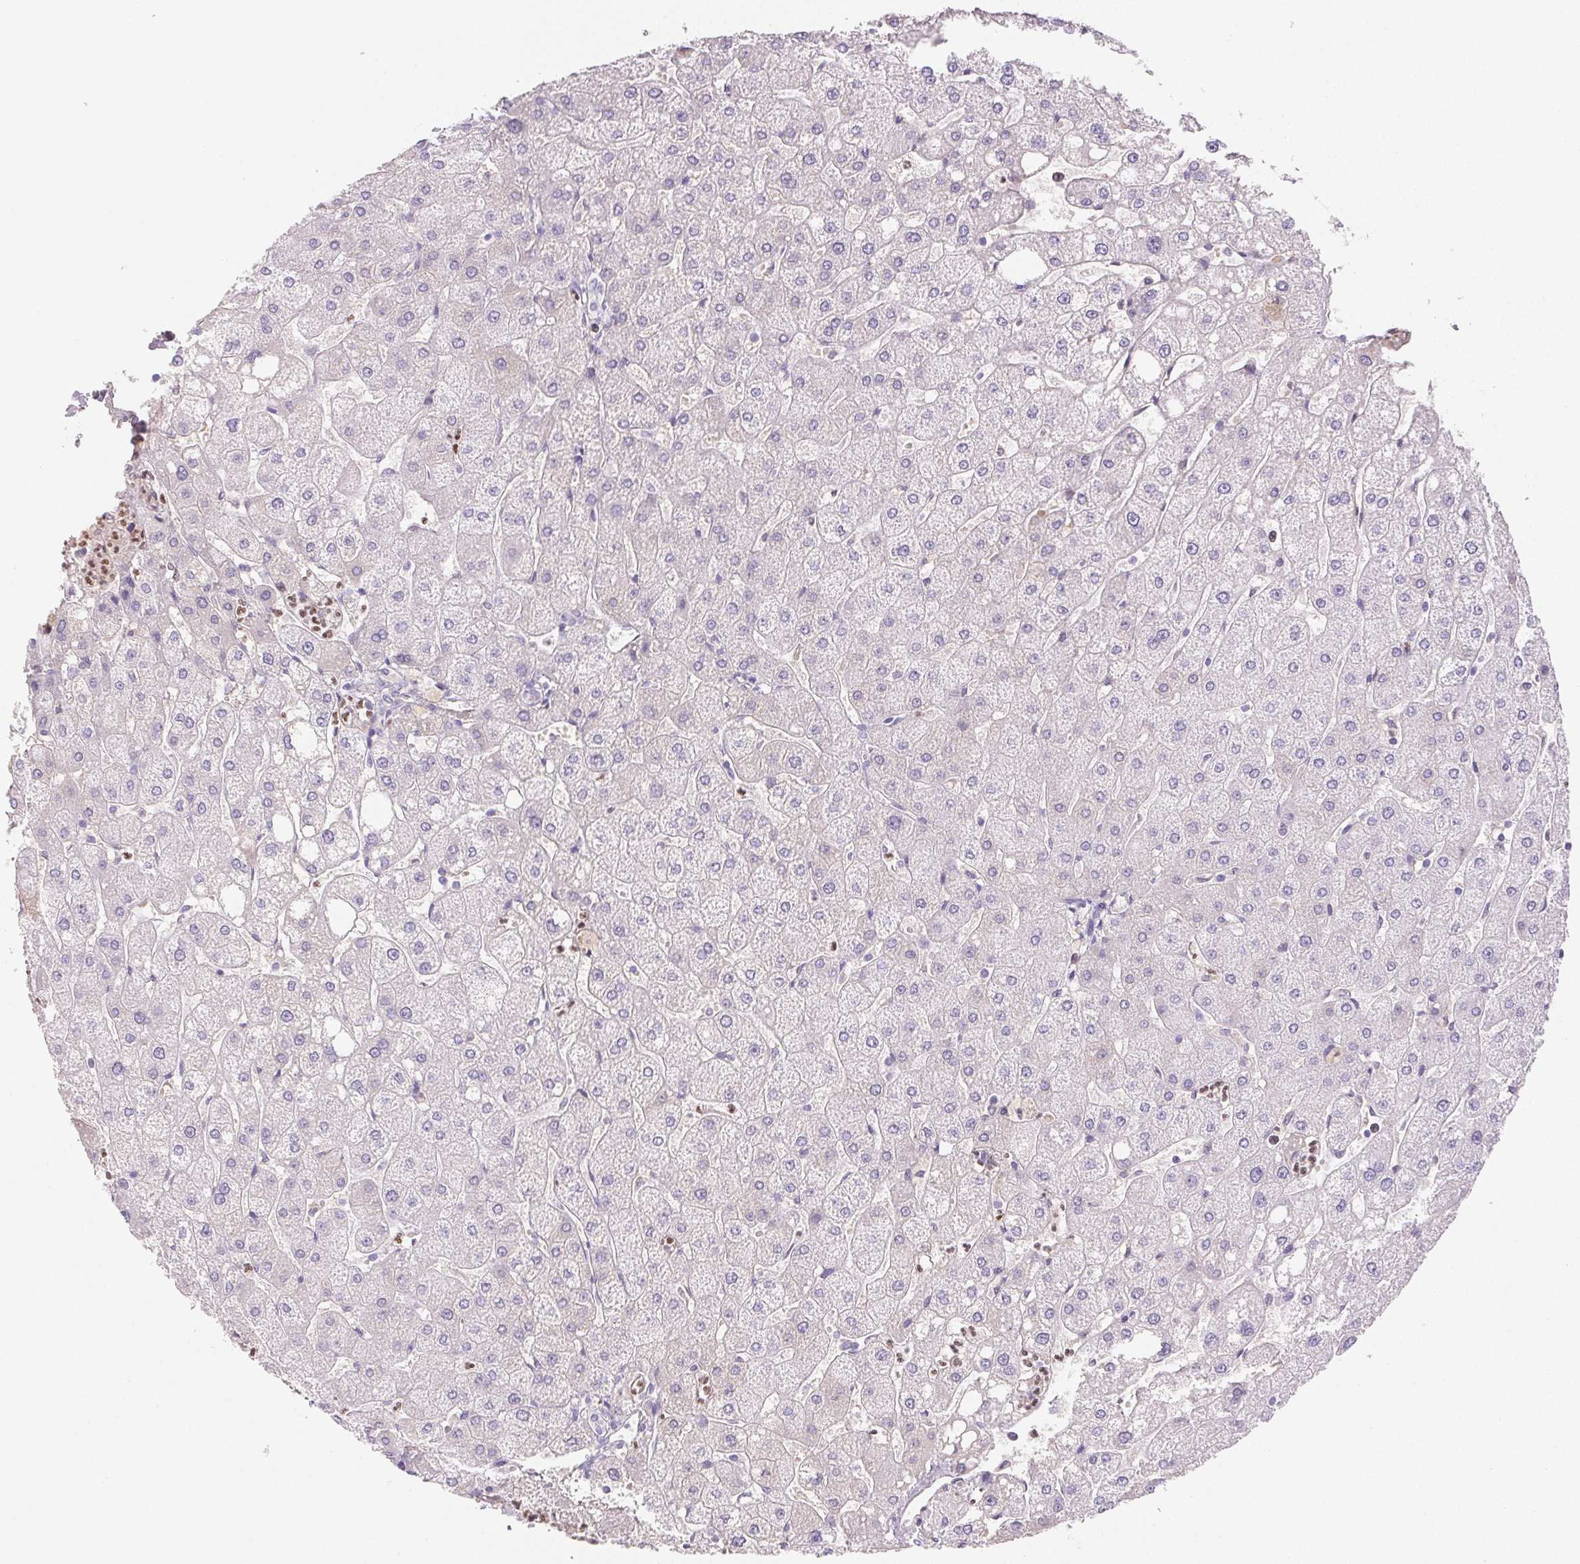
{"staining": {"intensity": "negative", "quantity": "none", "location": "none"}, "tissue": "liver", "cell_type": "Cholangiocytes", "image_type": "normal", "snomed": [{"axis": "morphology", "description": "Normal tissue, NOS"}, {"axis": "topography", "description": "Liver"}], "caption": "Liver stained for a protein using immunohistochemistry (IHC) shows no expression cholangiocytes.", "gene": "PADI4", "patient": {"sex": "male", "age": 67}}